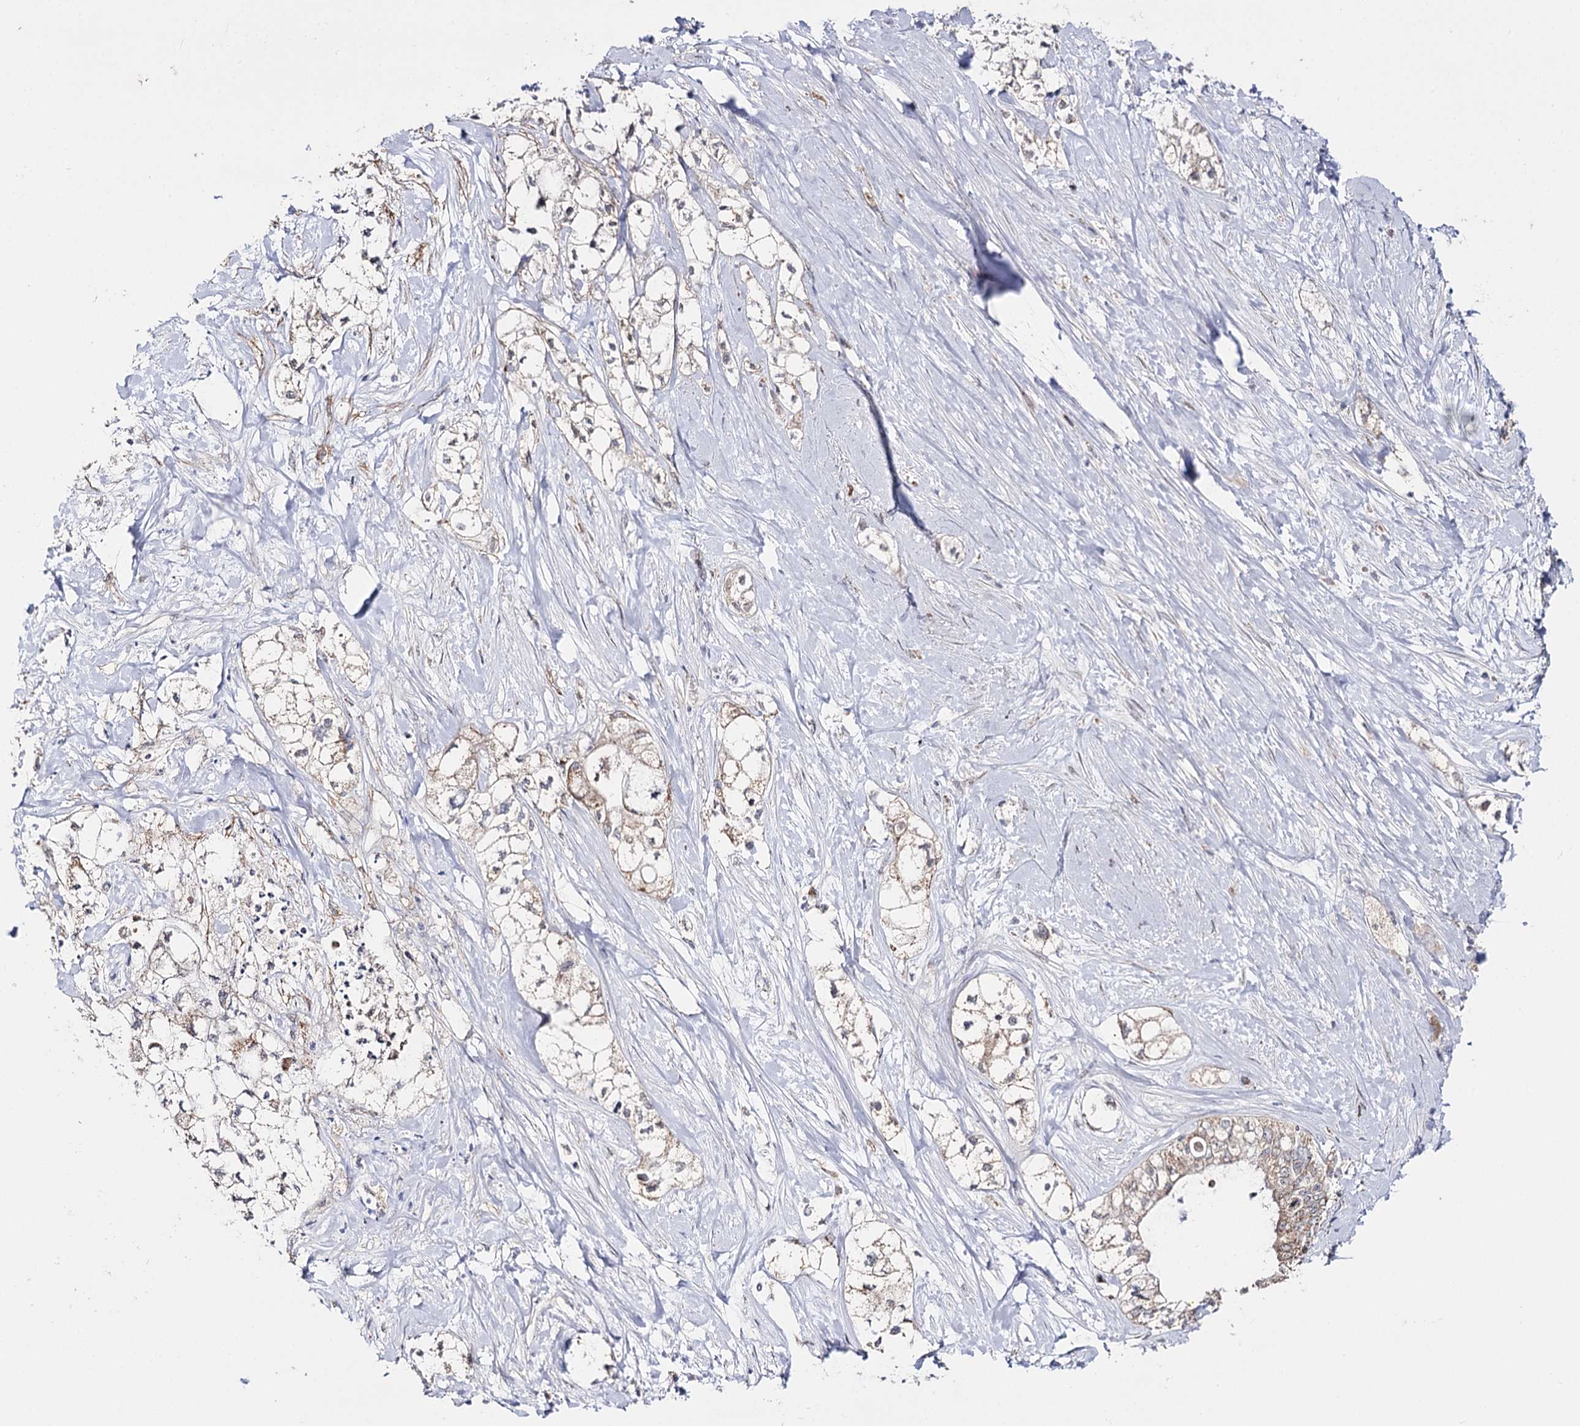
{"staining": {"intensity": "weak", "quantity": "<25%", "location": "cytoplasmic/membranous"}, "tissue": "pancreatic cancer", "cell_type": "Tumor cells", "image_type": "cancer", "snomed": [{"axis": "morphology", "description": "Adenocarcinoma, NOS"}, {"axis": "topography", "description": "Pancreas"}], "caption": "Pancreatic adenocarcinoma was stained to show a protein in brown. There is no significant positivity in tumor cells.", "gene": "CBR4", "patient": {"sex": "male", "age": 70}}